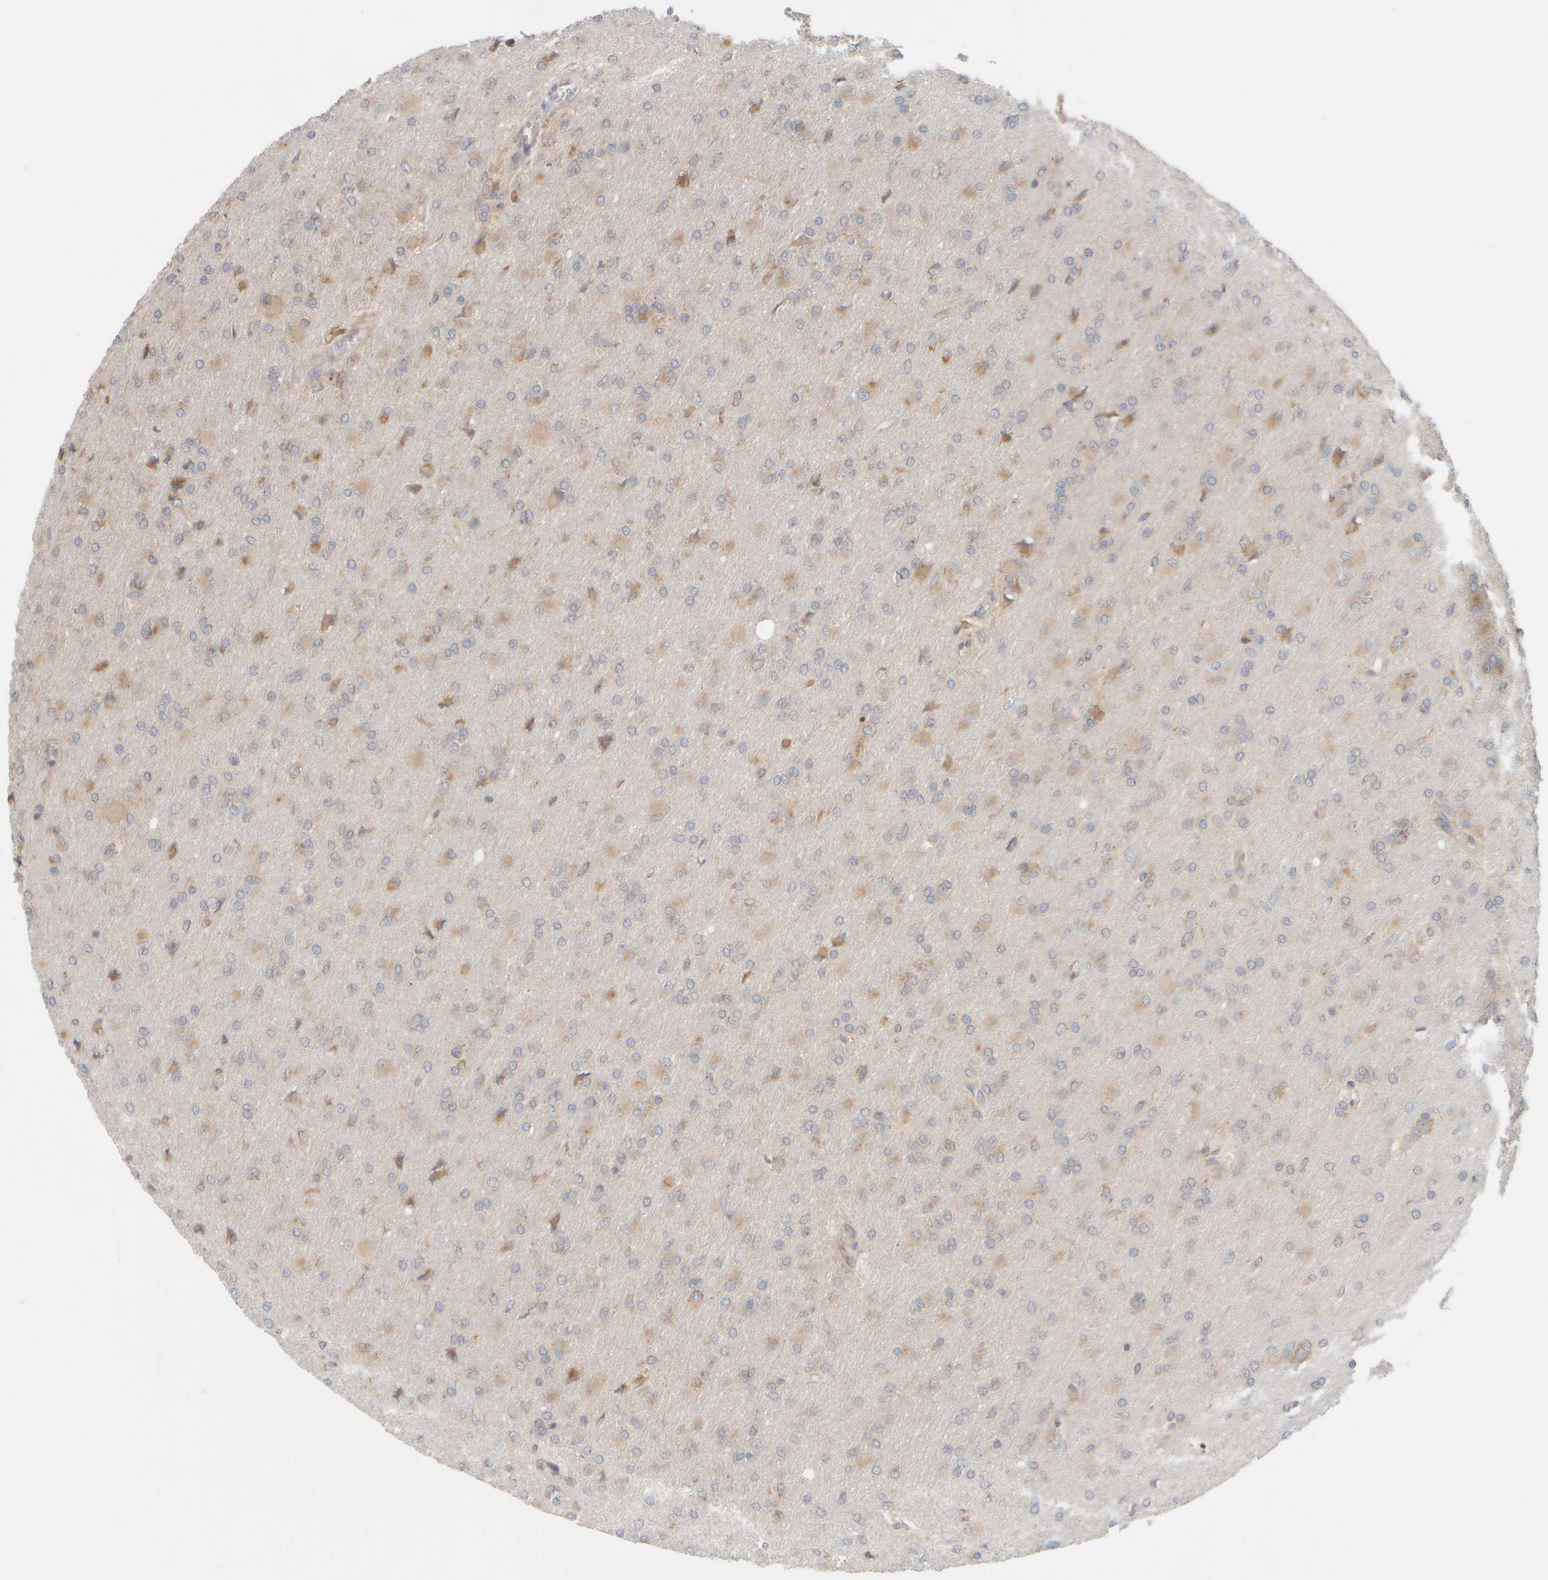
{"staining": {"intensity": "weak", "quantity": "<25%", "location": "cytoplasmic/membranous"}, "tissue": "glioma", "cell_type": "Tumor cells", "image_type": "cancer", "snomed": [{"axis": "morphology", "description": "Glioma, malignant, High grade"}, {"axis": "topography", "description": "Cerebral cortex"}], "caption": "The micrograph displays no staining of tumor cells in malignant glioma (high-grade).", "gene": "EIF2B3", "patient": {"sex": "female", "age": 36}}